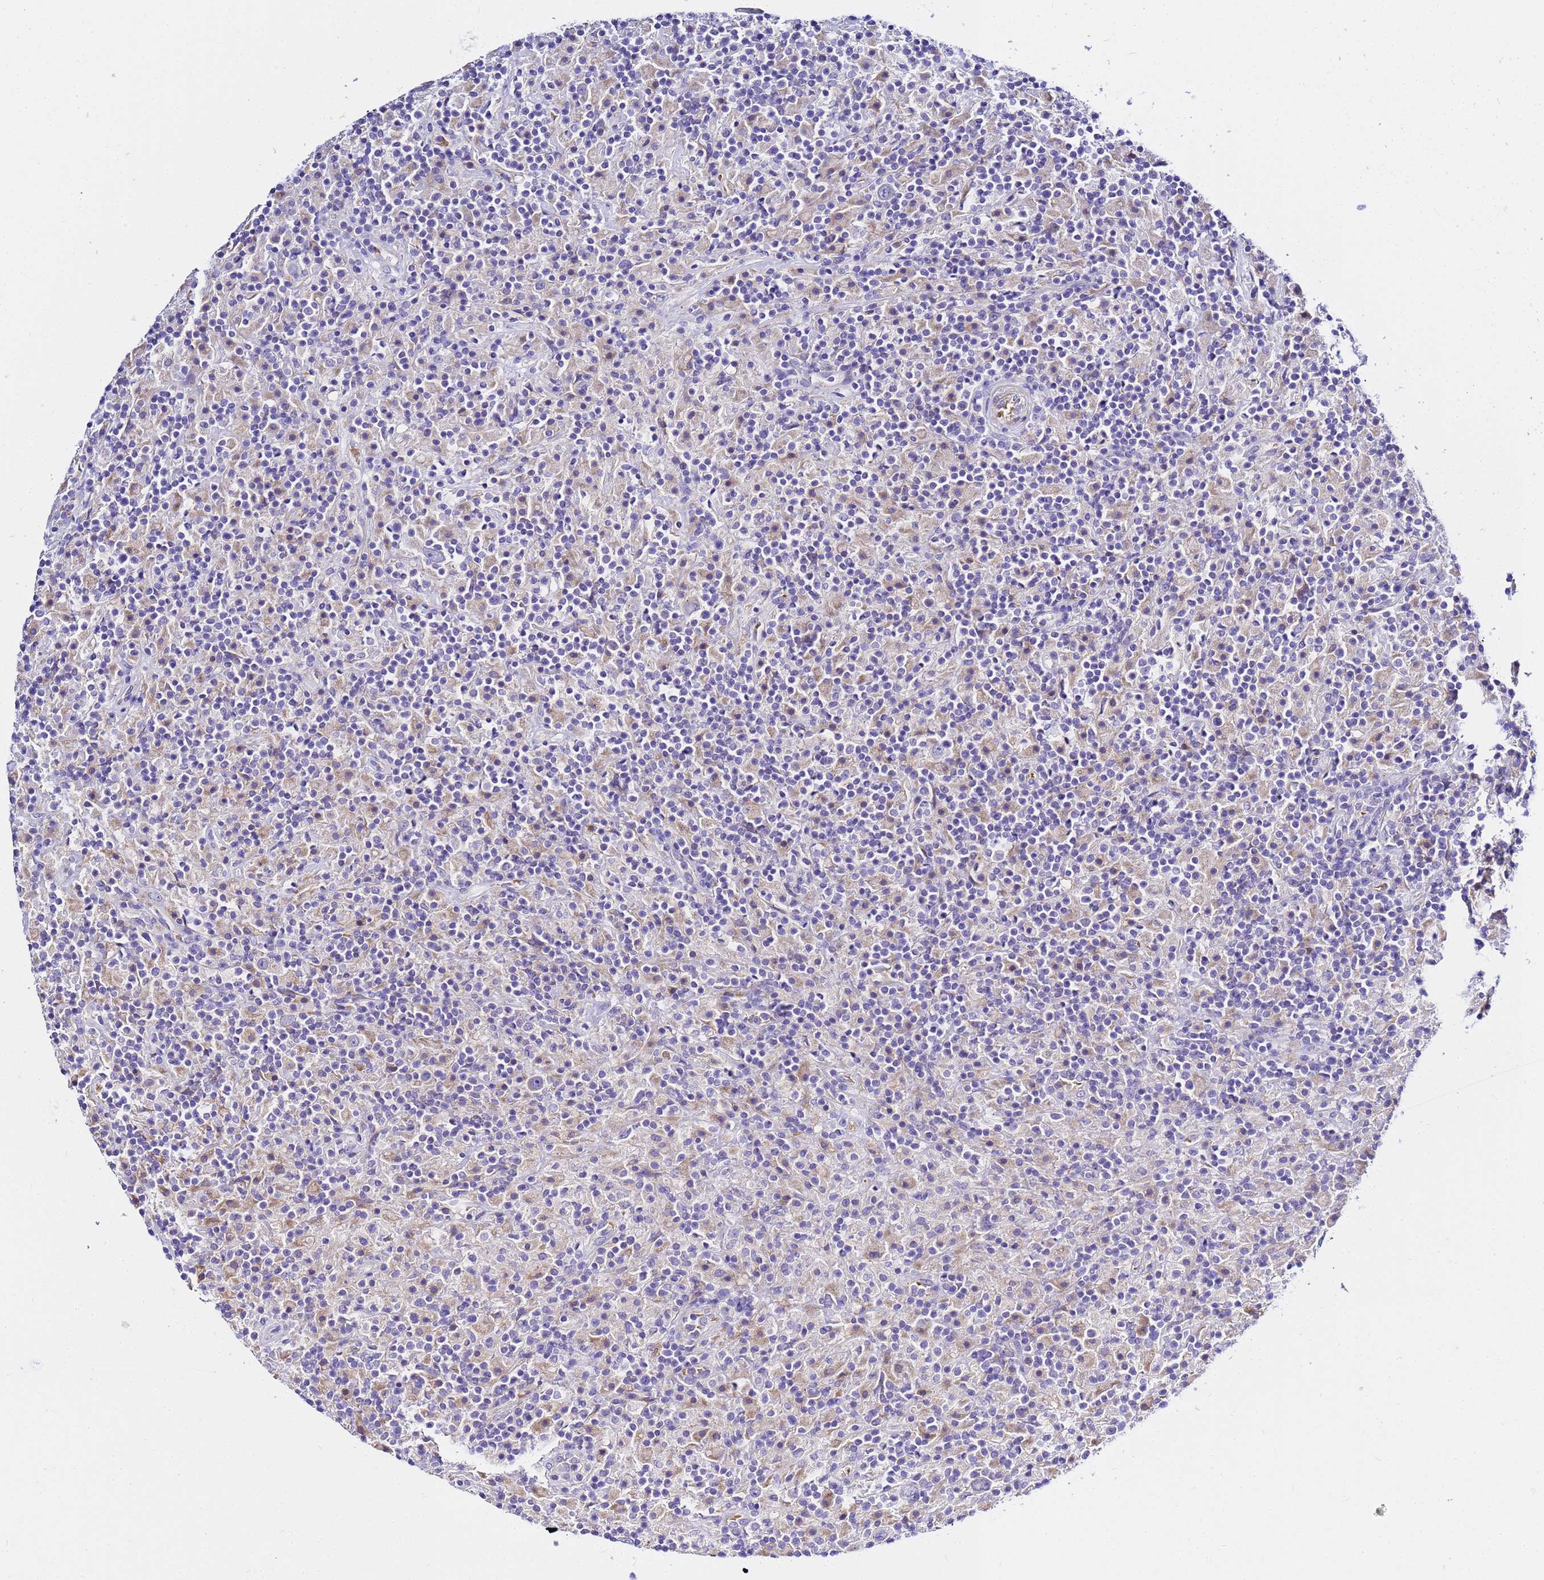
{"staining": {"intensity": "negative", "quantity": "none", "location": "none"}, "tissue": "lymphoma", "cell_type": "Tumor cells", "image_type": "cancer", "snomed": [{"axis": "morphology", "description": "Hodgkin's disease, NOS"}, {"axis": "topography", "description": "Lymph node"}], "caption": "This is a photomicrograph of immunohistochemistry (IHC) staining of Hodgkin's disease, which shows no positivity in tumor cells.", "gene": "USP18", "patient": {"sex": "male", "age": 70}}